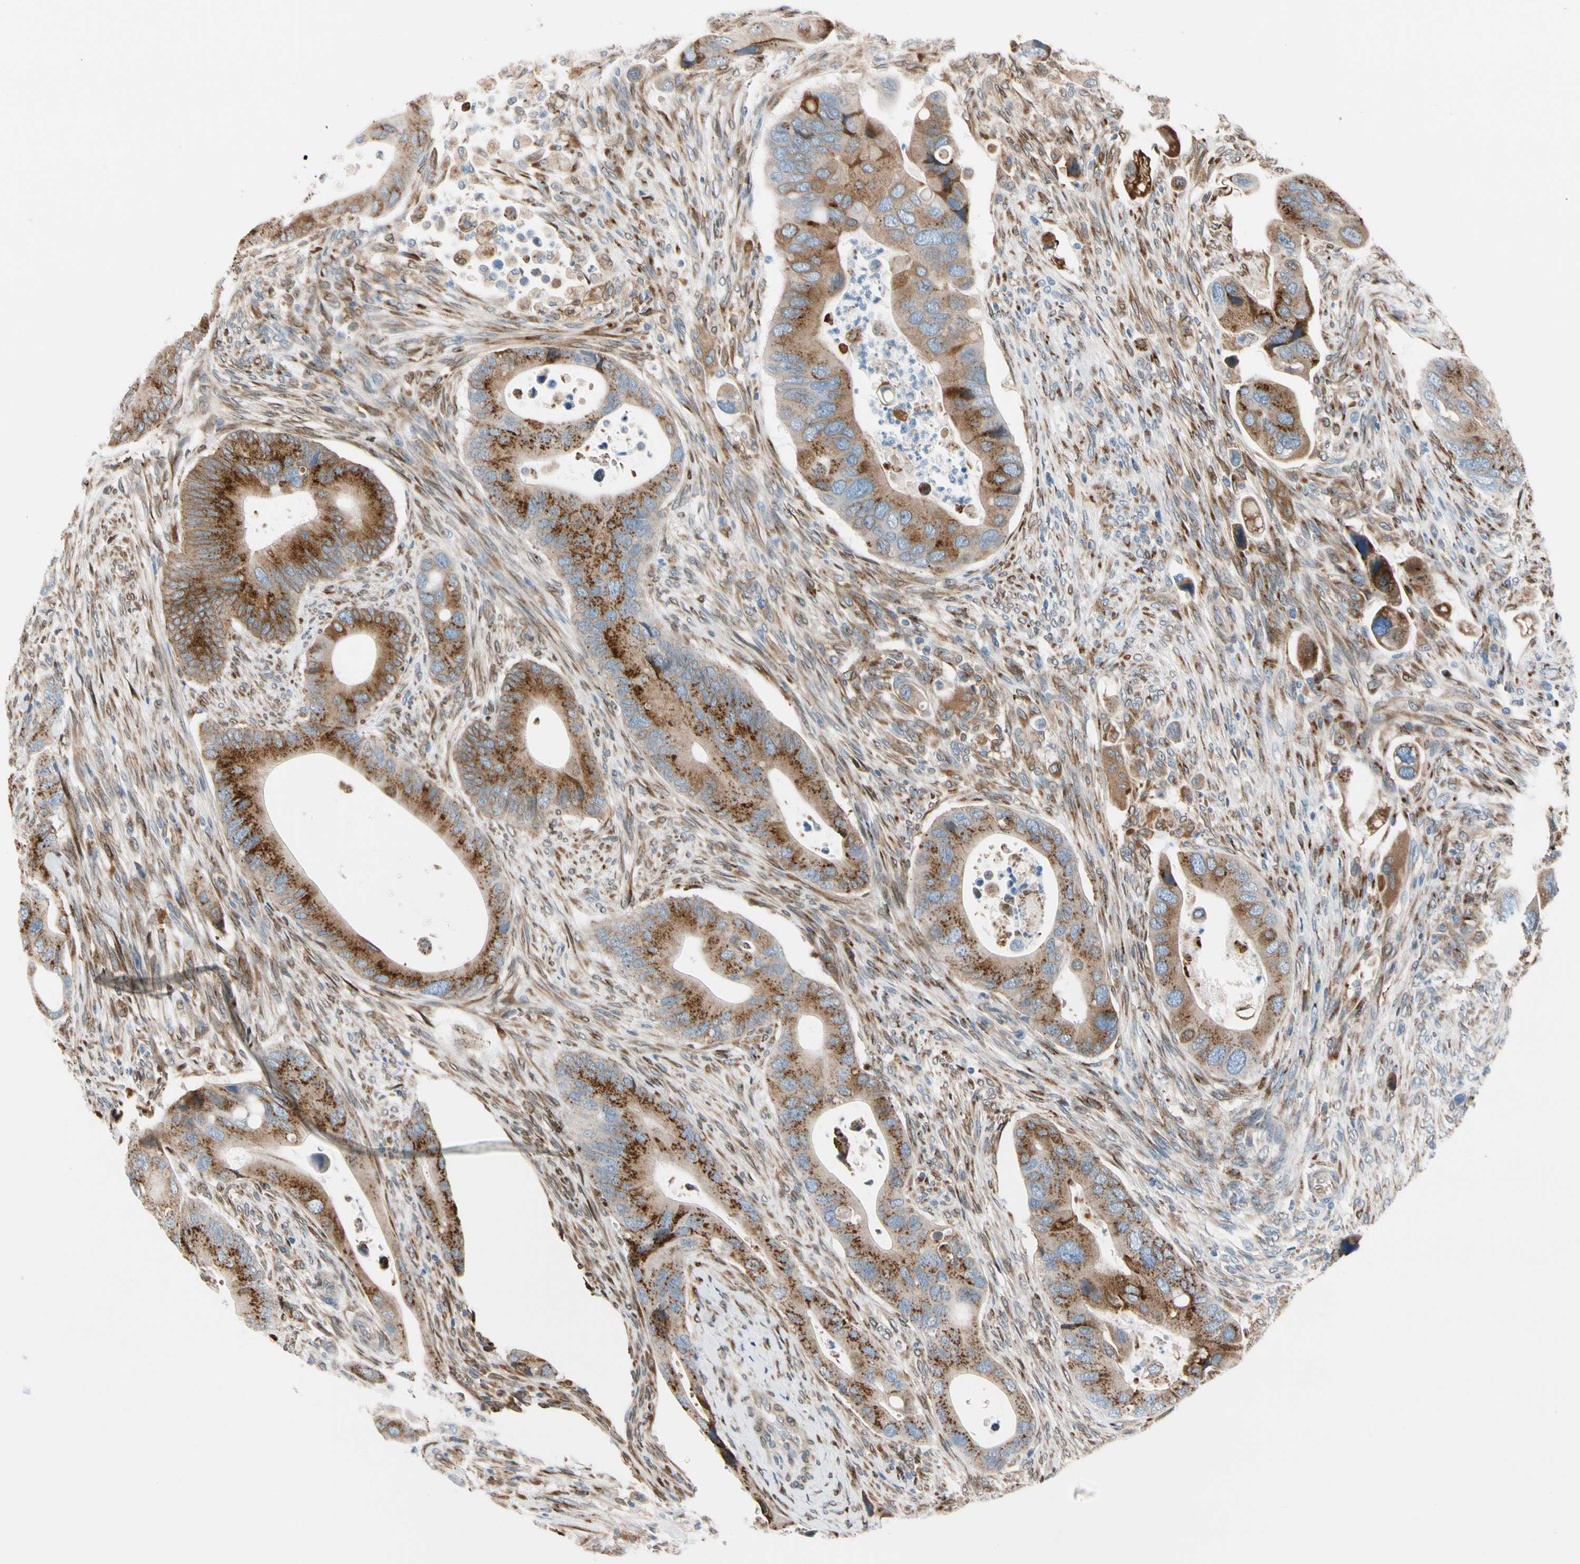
{"staining": {"intensity": "strong", "quantity": ">75%", "location": "cytoplasmic/membranous"}, "tissue": "colorectal cancer", "cell_type": "Tumor cells", "image_type": "cancer", "snomed": [{"axis": "morphology", "description": "Adenocarcinoma, NOS"}, {"axis": "topography", "description": "Rectum"}], "caption": "This micrograph exhibits adenocarcinoma (colorectal) stained with immunohistochemistry (IHC) to label a protein in brown. The cytoplasmic/membranous of tumor cells show strong positivity for the protein. Nuclei are counter-stained blue.", "gene": "NUCB1", "patient": {"sex": "female", "age": 57}}